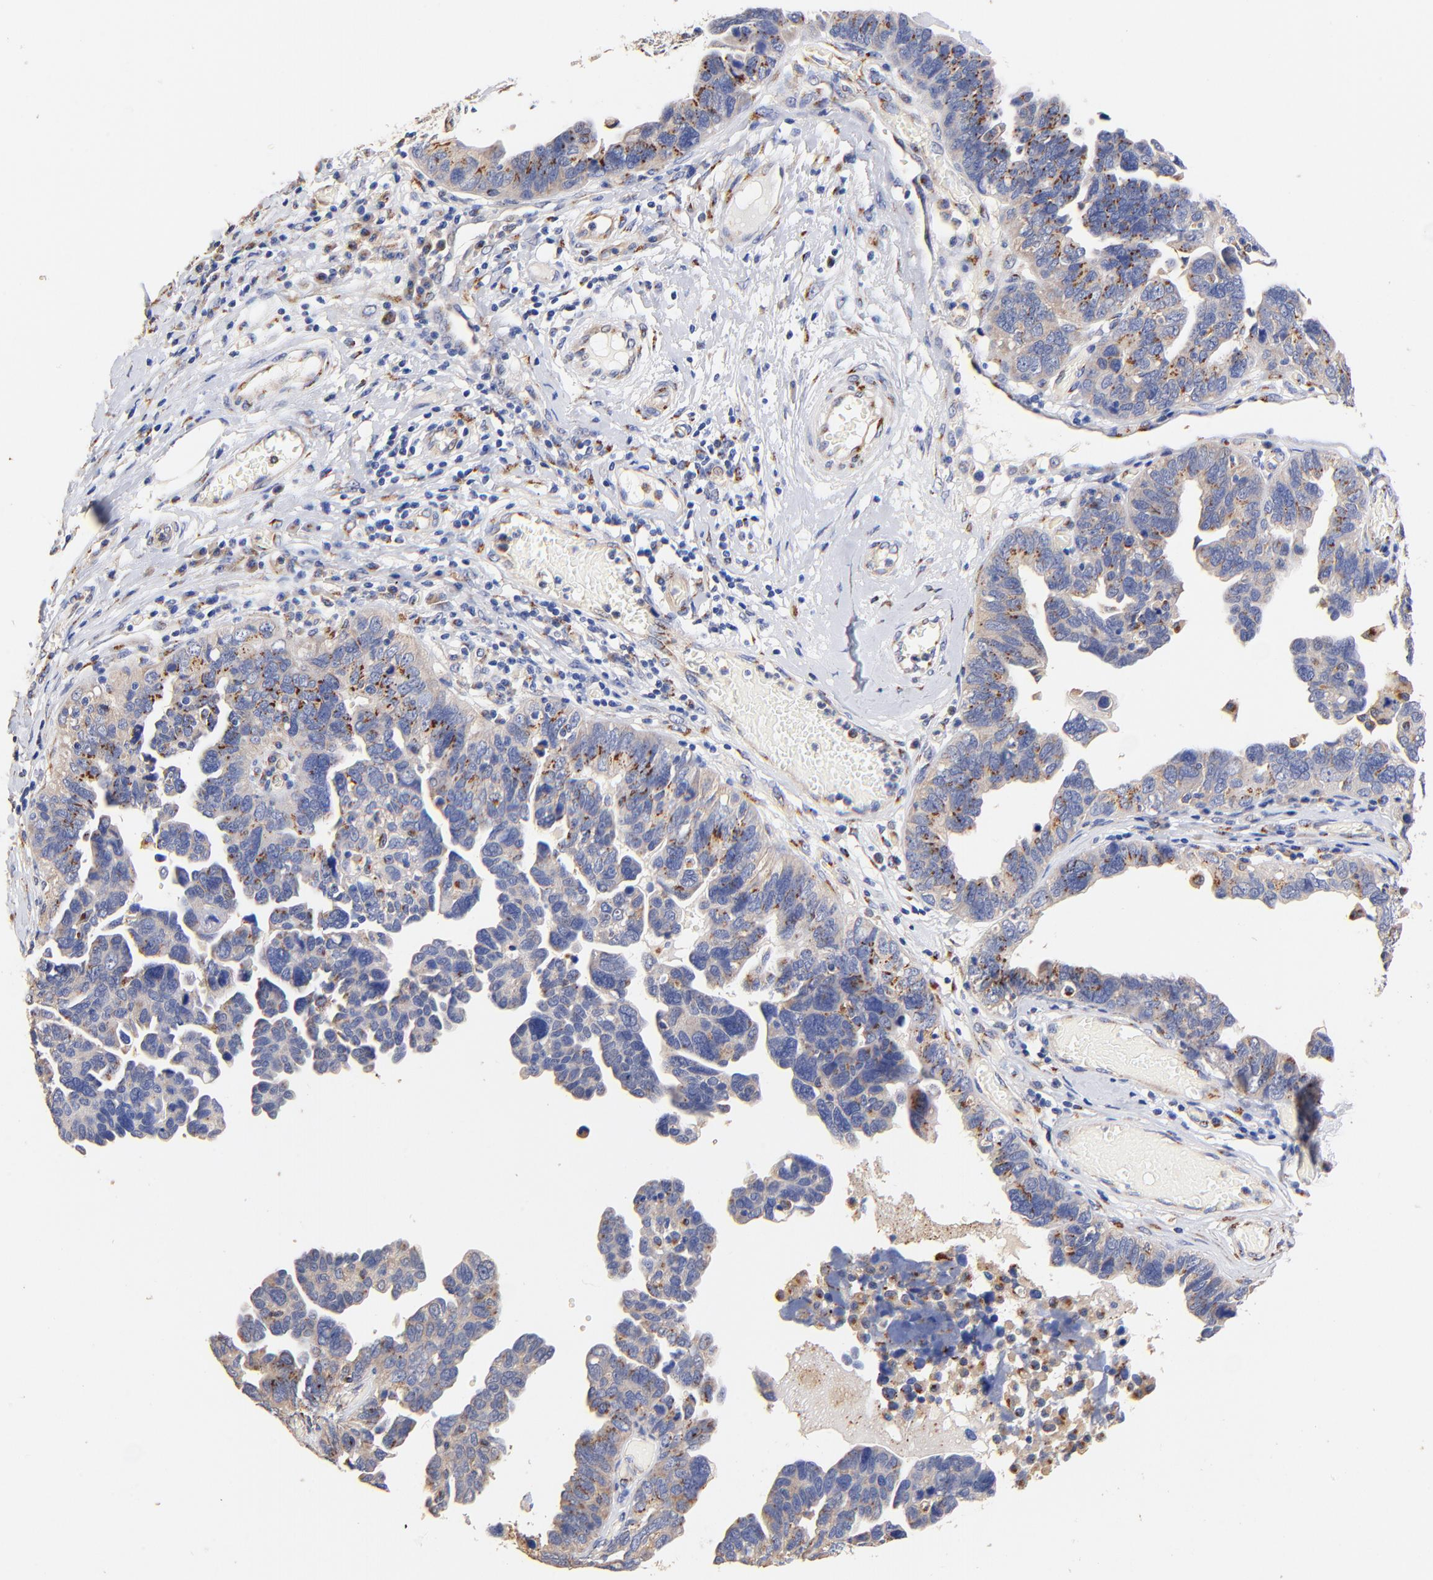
{"staining": {"intensity": "weak", "quantity": ">75%", "location": "cytoplasmic/membranous"}, "tissue": "ovarian cancer", "cell_type": "Tumor cells", "image_type": "cancer", "snomed": [{"axis": "morphology", "description": "Cystadenocarcinoma, serous, NOS"}, {"axis": "topography", "description": "Ovary"}], "caption": "Ovarian cancer (serous cystadenocarcinoma) was stained to show a protein in brown. There is low levels of weak cytoplasmic/membranous staining in about >75% of tumor cells.", "gene": "FMNL3", "patient": {"sex": "female", "age": 64}}